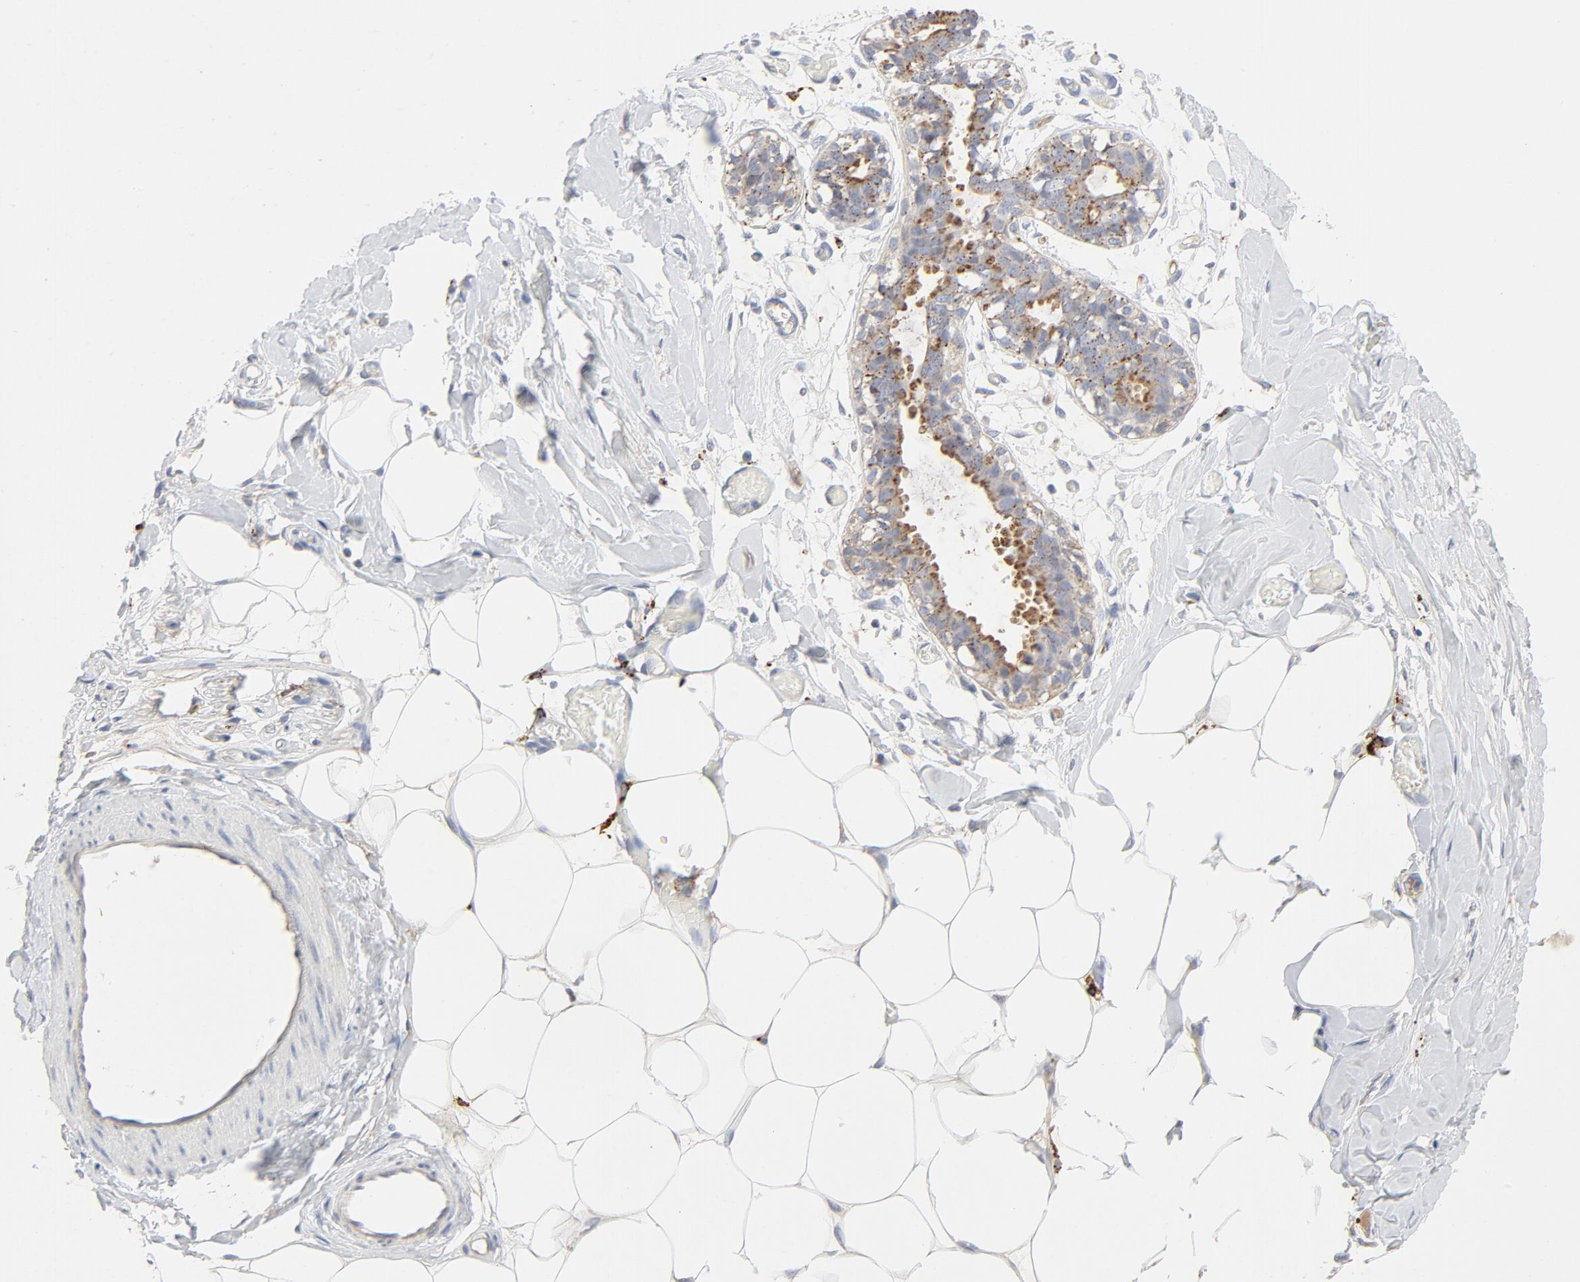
{"staining": {"intensity": "negative", "quantity": "none", "location": "none"}, "tissue": "breast", "cell_type": "Adipocytes", "image_type": "normal", "snomed": [{"axis": "morphology", "description": "Normal tissue, NOS"}, {"axis": "topography", "description": "Breast"}, {"axis": "topography", "description": "Adipose tissue"}], "caption": "Immunohistochemical staining of normal breast demonstrates no significant staining in adipocytes. The staining was performed using DAB (3,3'-diaminobenzidine) to visualize the protein expression in brown, while the nuclei were stained in blue with hematoxylin (Magnification: 20x).", "gene": "MAGEB17", "patient": {"sex": "female", "age": 25}}